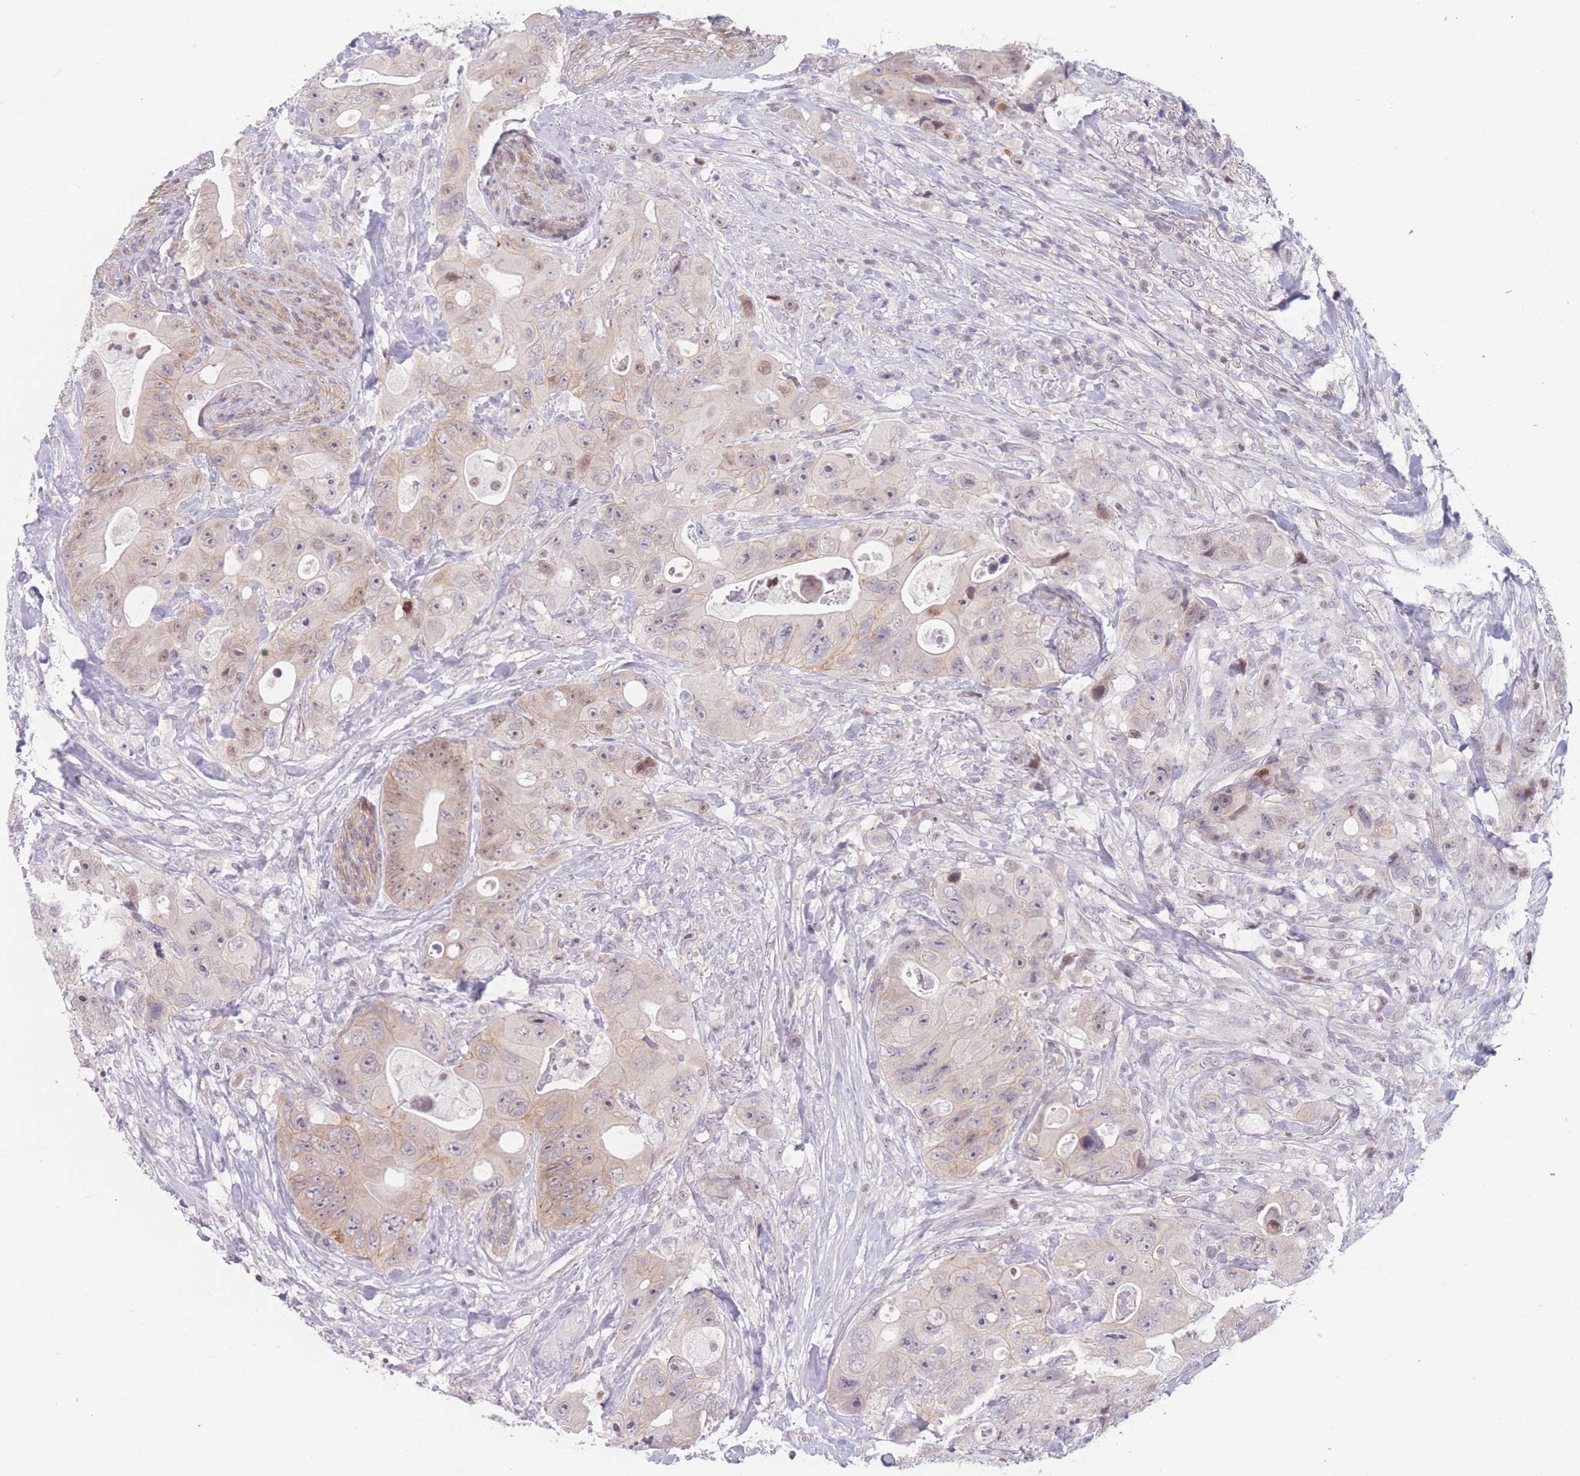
{"staining": {"intensity": "weak", "quantity": ">75%", "location": "cytoplasmic/membranous,nuclear"}, "tissue": "colorectal cancer", "cell_type": "Tumor cells", "image_type": "cancer", "snomed": [{"axis": "morphology", "description": "Adenocarcinoma, NOS"}, {"axis": "topography", "description": "Colon"}], "caption": "Brown immunohistochemical staining in human colorectal adenocarcinoma reveals weak cytoplasmic/membranous and nuclear positivity in approximately >75% of tumor cells. (IHC, brightfield microscopy, high magnification).", "gene": "ZNF439", "patient": {"sex": "female", "age": 46}}